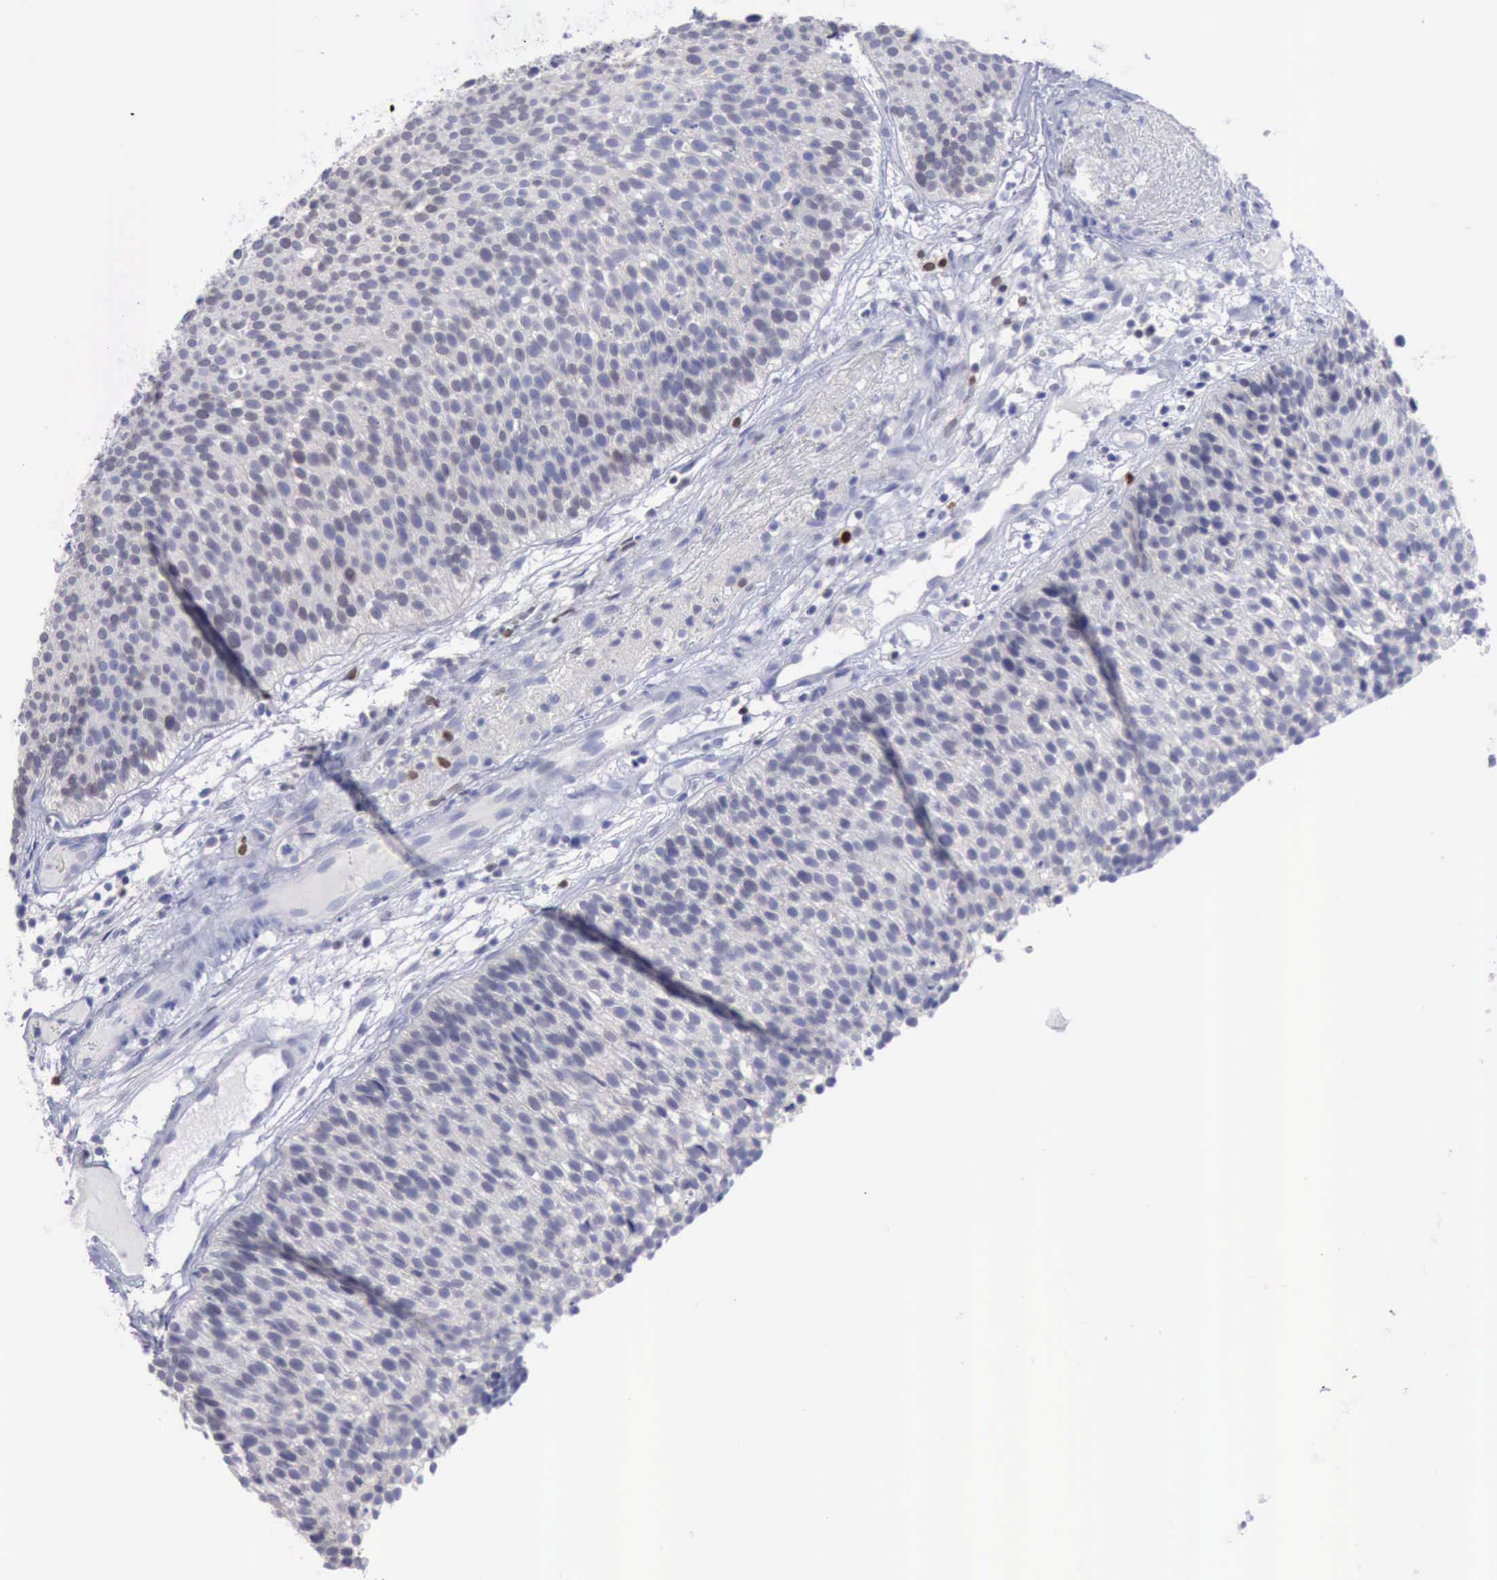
{"staining": {"intensity": "negative", "quantity": "none", "location": "none"}, "tissue": "urothelial cancer", "cell_type": "Tumor cells", "image_type": "cancer", "snomed": [{"axis": "morphology", "description": "Urothelial carcinoma, Low grade"}, {"axis": "topography", "description": "Urinary bladder"}], "caption": "Image shows no protein staining in tumor cells of urothelial cancer tissue.", "gene": "SATB2", "patient": {"sex": "male", "age": 85}}